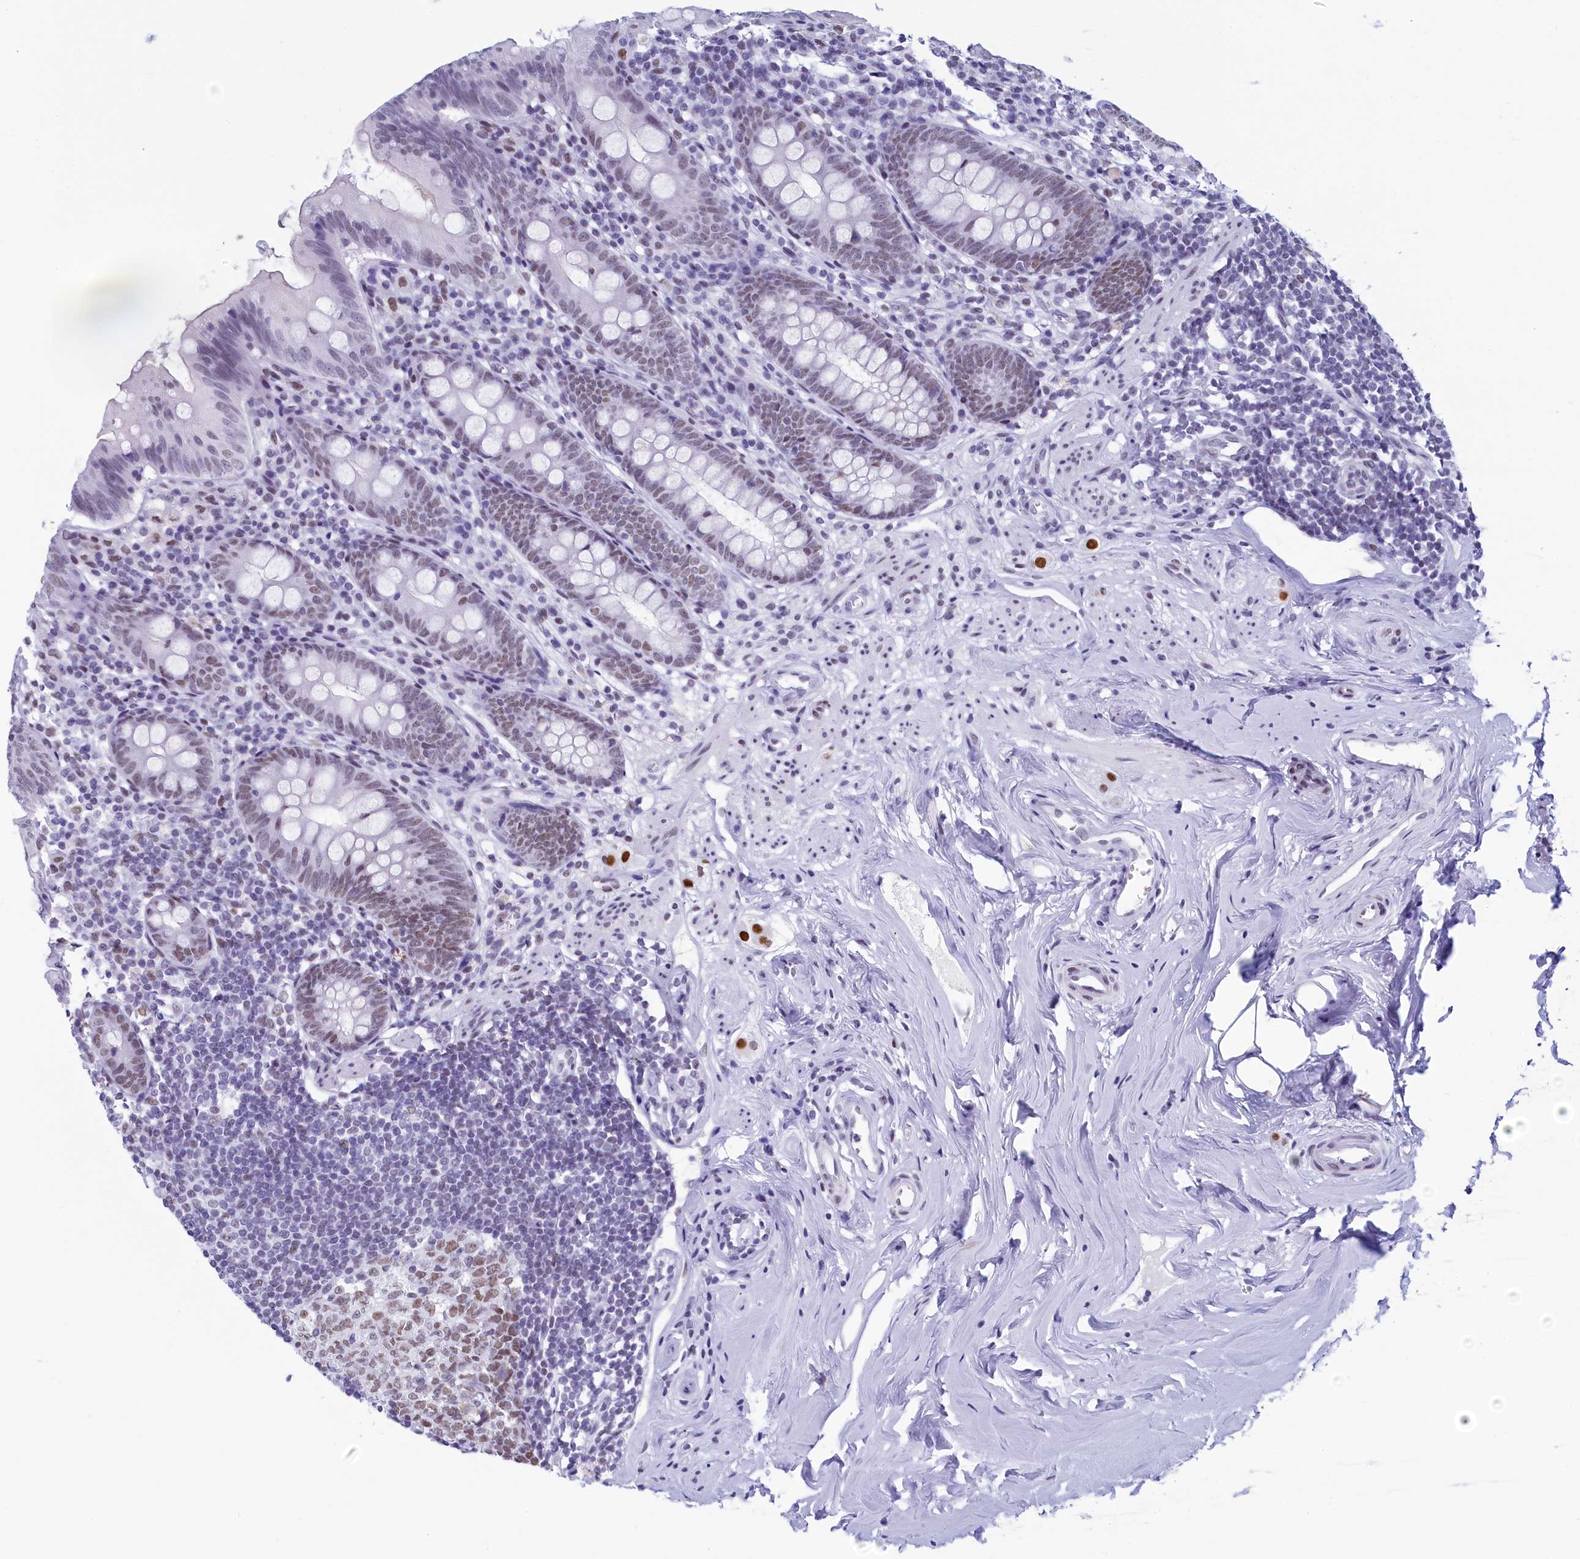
{"staining": {"intensity": "moderate", "quantity": "25%-75%", "location": "nuclear"}, "tissue": "appendix", "cell_type": "Glandular cells", "image_type": "normal", "snomed": [{"axis": "morphology", "description": "Normal tissue, NOS"}, {"axis": "topography", "description": "Appendix"}], "caption": "Appendix stained with DAB immunohistochemistry shows medium levels of moderate nuclear positivity in about 25%-75% of glandular cells. The staining was performed using DAB (3,3'-diaminobenzidine), with brown indicating positive protein expression. Nuclei are stained blue with hematoxylin.", "gene": "SUGP2", "patient": {"sex": "female", "age": 51}}